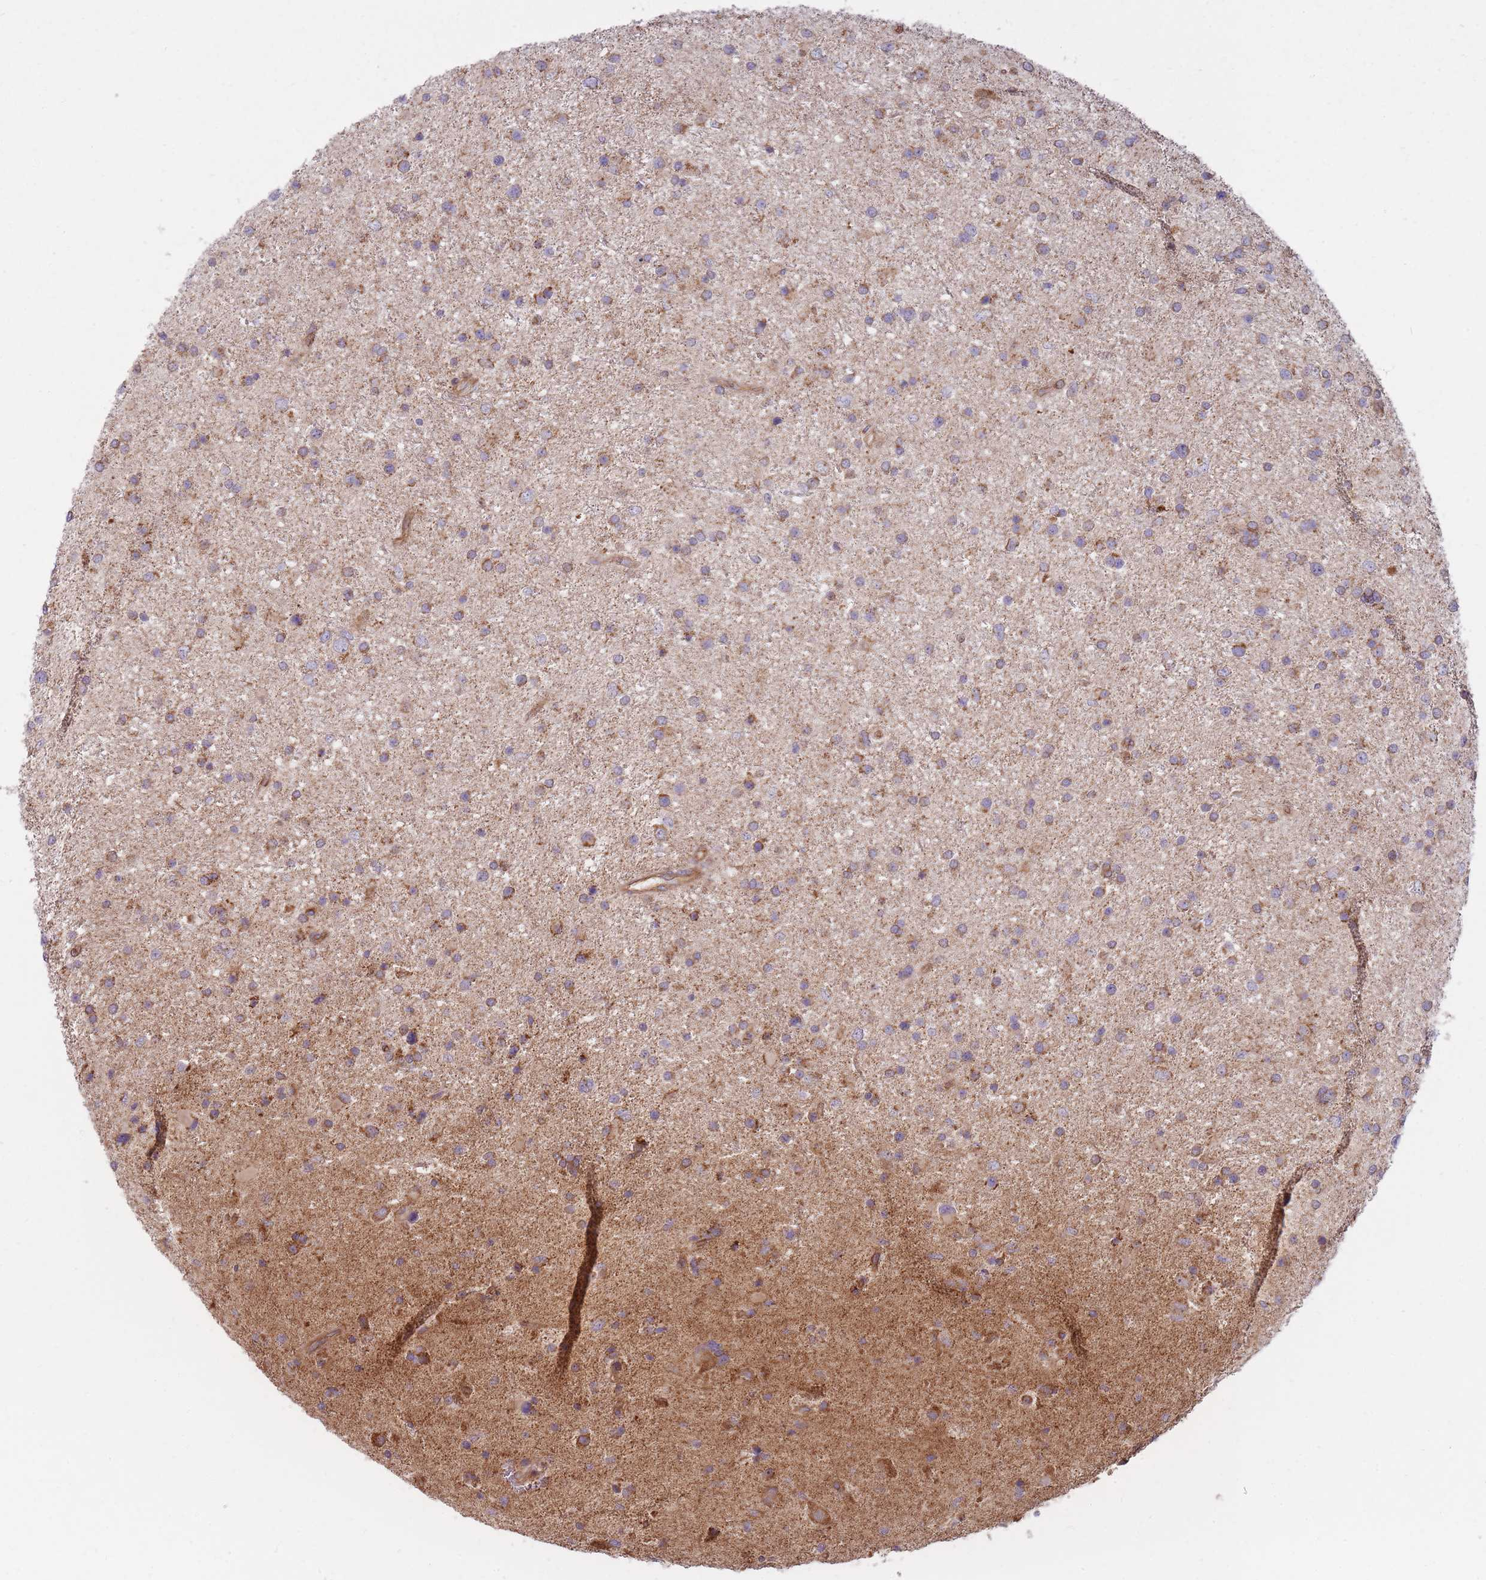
{"staining": {"intensity": "moderate", "quantity": "25%-75%", "location": "cytoplasmic/membranous"}, "tissue": "glioma", "cell_type": "Tumor cells", "image_type": "cancer", "snomed": [{"axis": "morphology", "description": "Glioma, malignant, Low grade"}, {"axis": "topography", "description": "Brain"}], "caption": "Human low-grade glioma (malignant) stained for a protein (brown) exhibits moderate cytoplasmic/membranous positive staining in approximately 25%-75% of tumor cells.", "gene": "NDUFA9", "patient": {"sex": "female", "age": 32}}